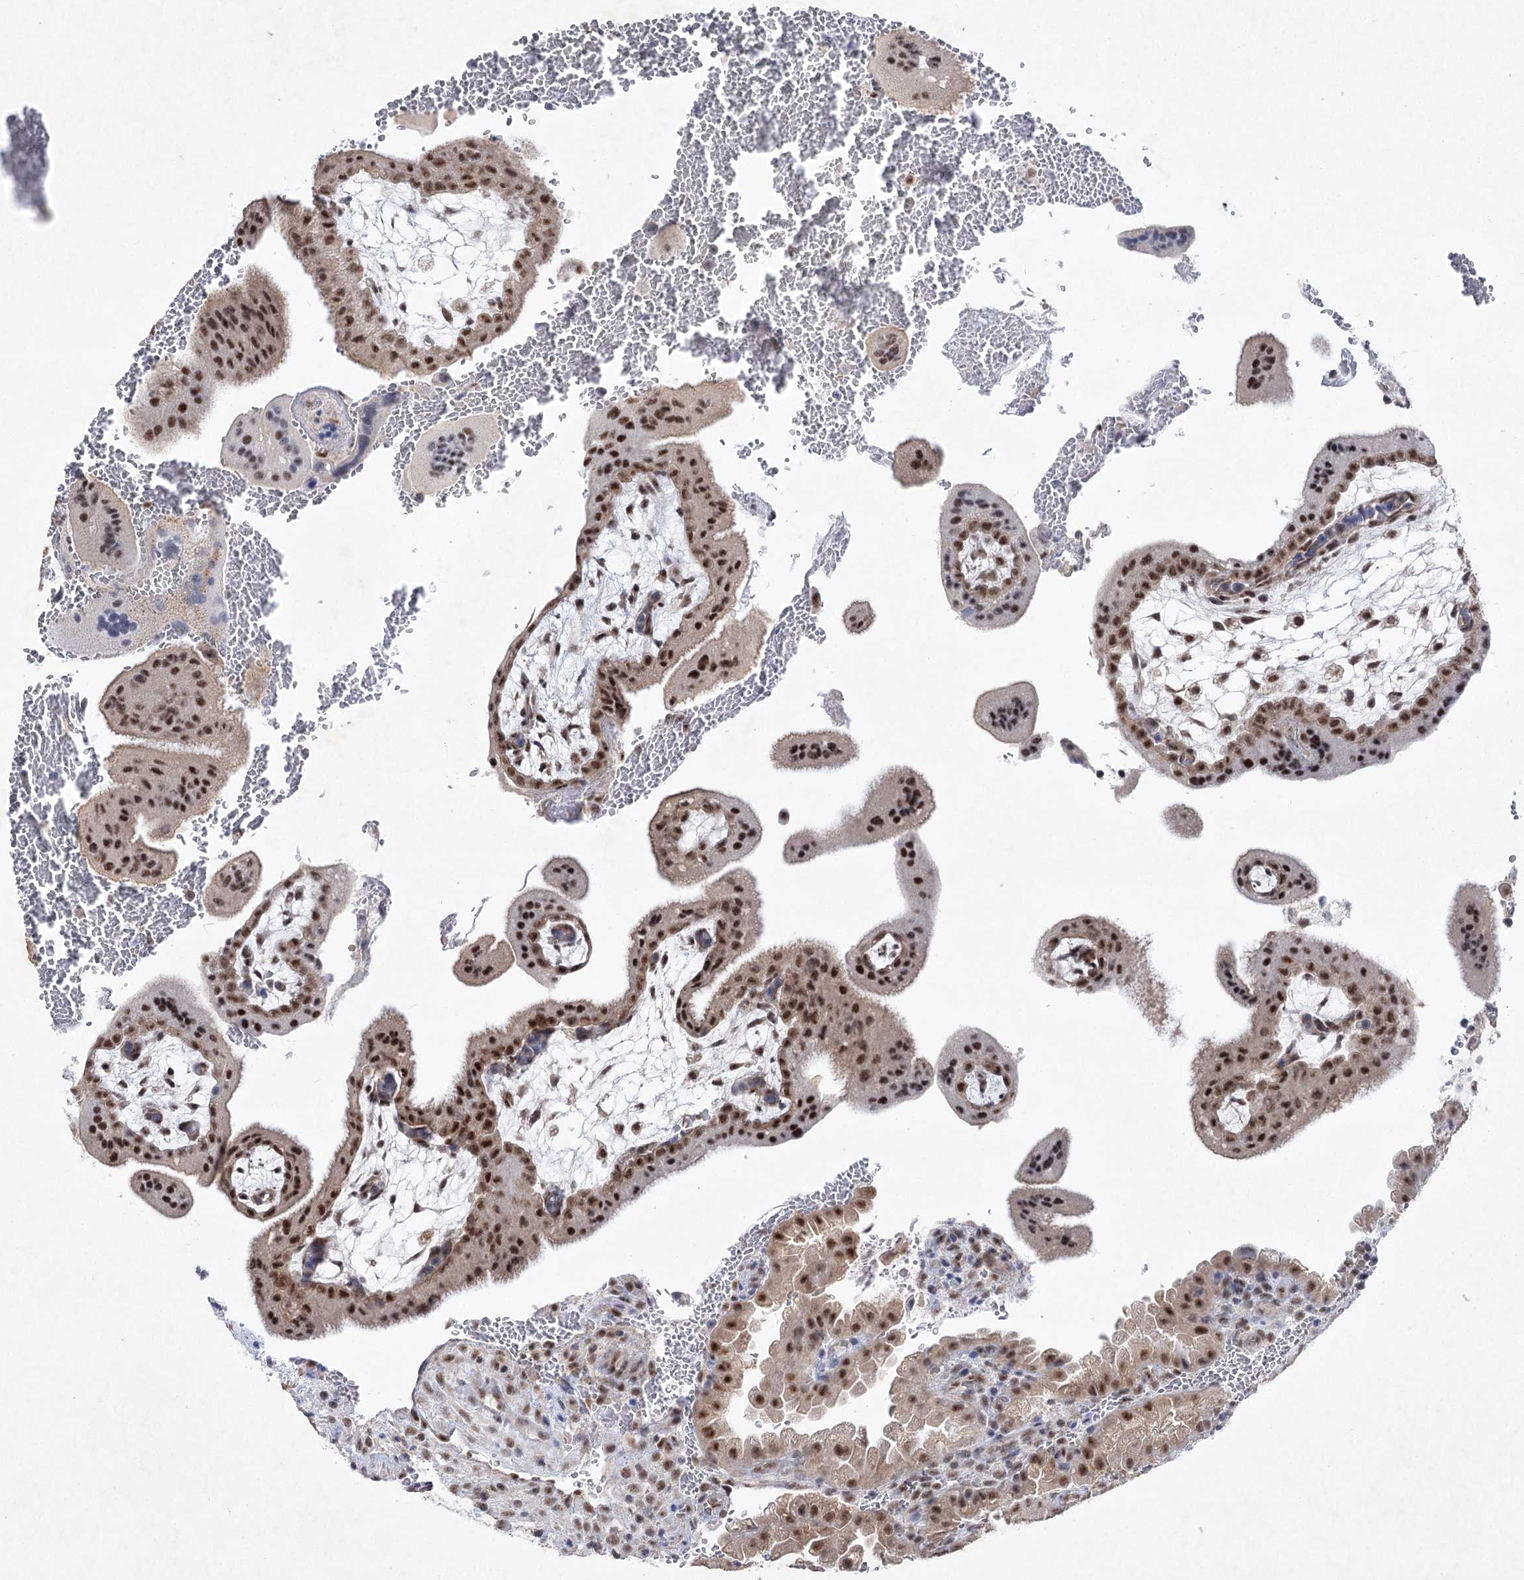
{"staining": {"intensity": "moderate", "quantity": ">75%", "location": "nuclear"}, "tissue": "placenta", "cell_type": "Decidual cells", "image_type": "normal", "snomed": [{"axis": "morphology", "description": "Normal tissue, NOS"}, {"axis": "topography", "description": "Placenta"}], "caption": "The immunohistochemical stain labels moderate nuclear positivity in decidual cells of normal placenta.", "gene": "ENSG00000275740", "patient": {"sex": "female", "age": 35}}